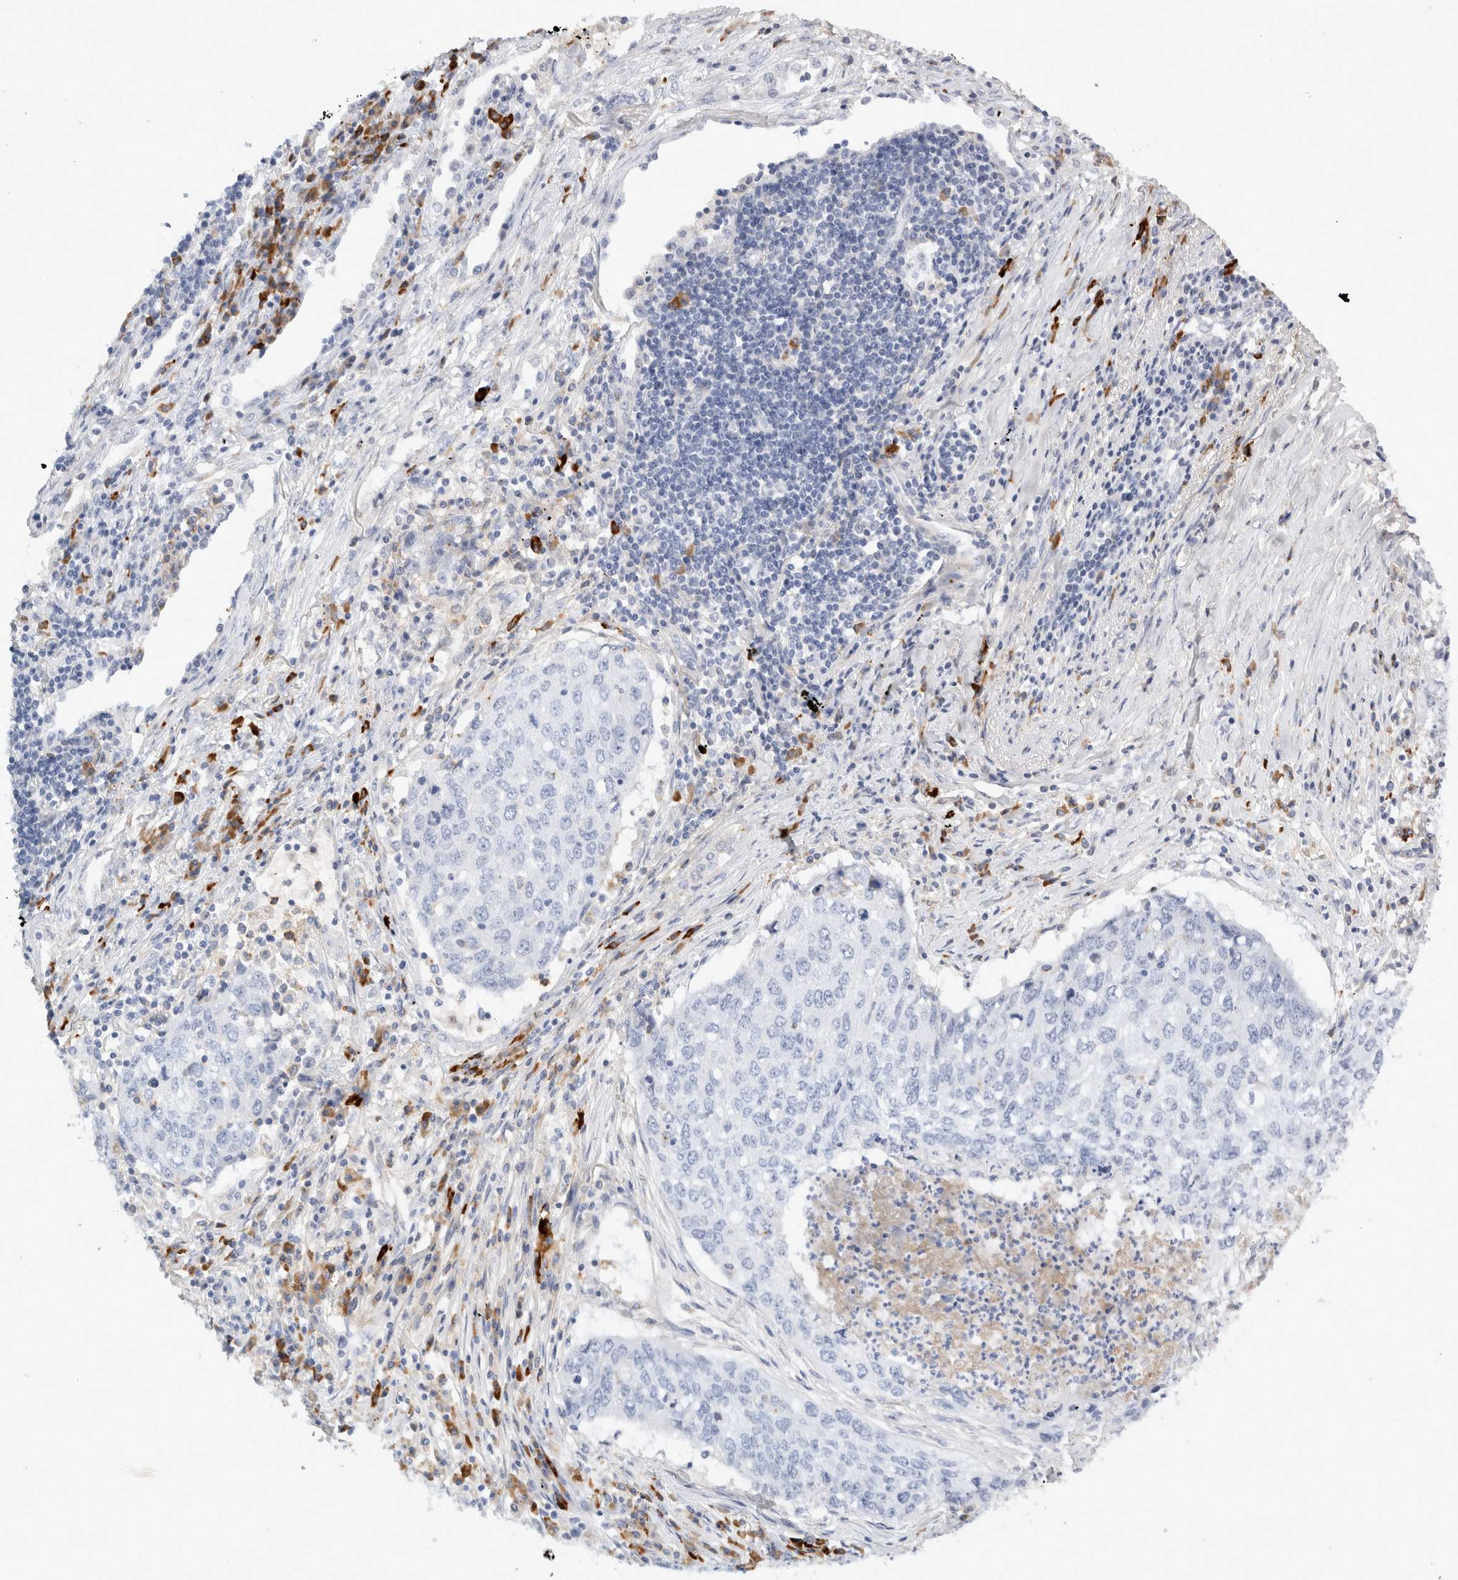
{"staining": {"intensity": "negative", "quantity": "none", "location": "none"}, "tissue": "lung cancer", "cell_type": "Tumor cells", "image_type": "cancer", "snomed": [{"axis": "morphology", "description": "Squamous cell carcinoma, NOS"}, {"axis": "topography", "description": "Lung"}], "caption": "Immunohistochemistry photomicrograph of neoplastic tissue: human lung cancer (squamous cell carcinoma) stained with DAB displays no significant protein positivity in tumor cells.", "gene": "FGL2", "patient": {"sex": "female", "age": 63}}